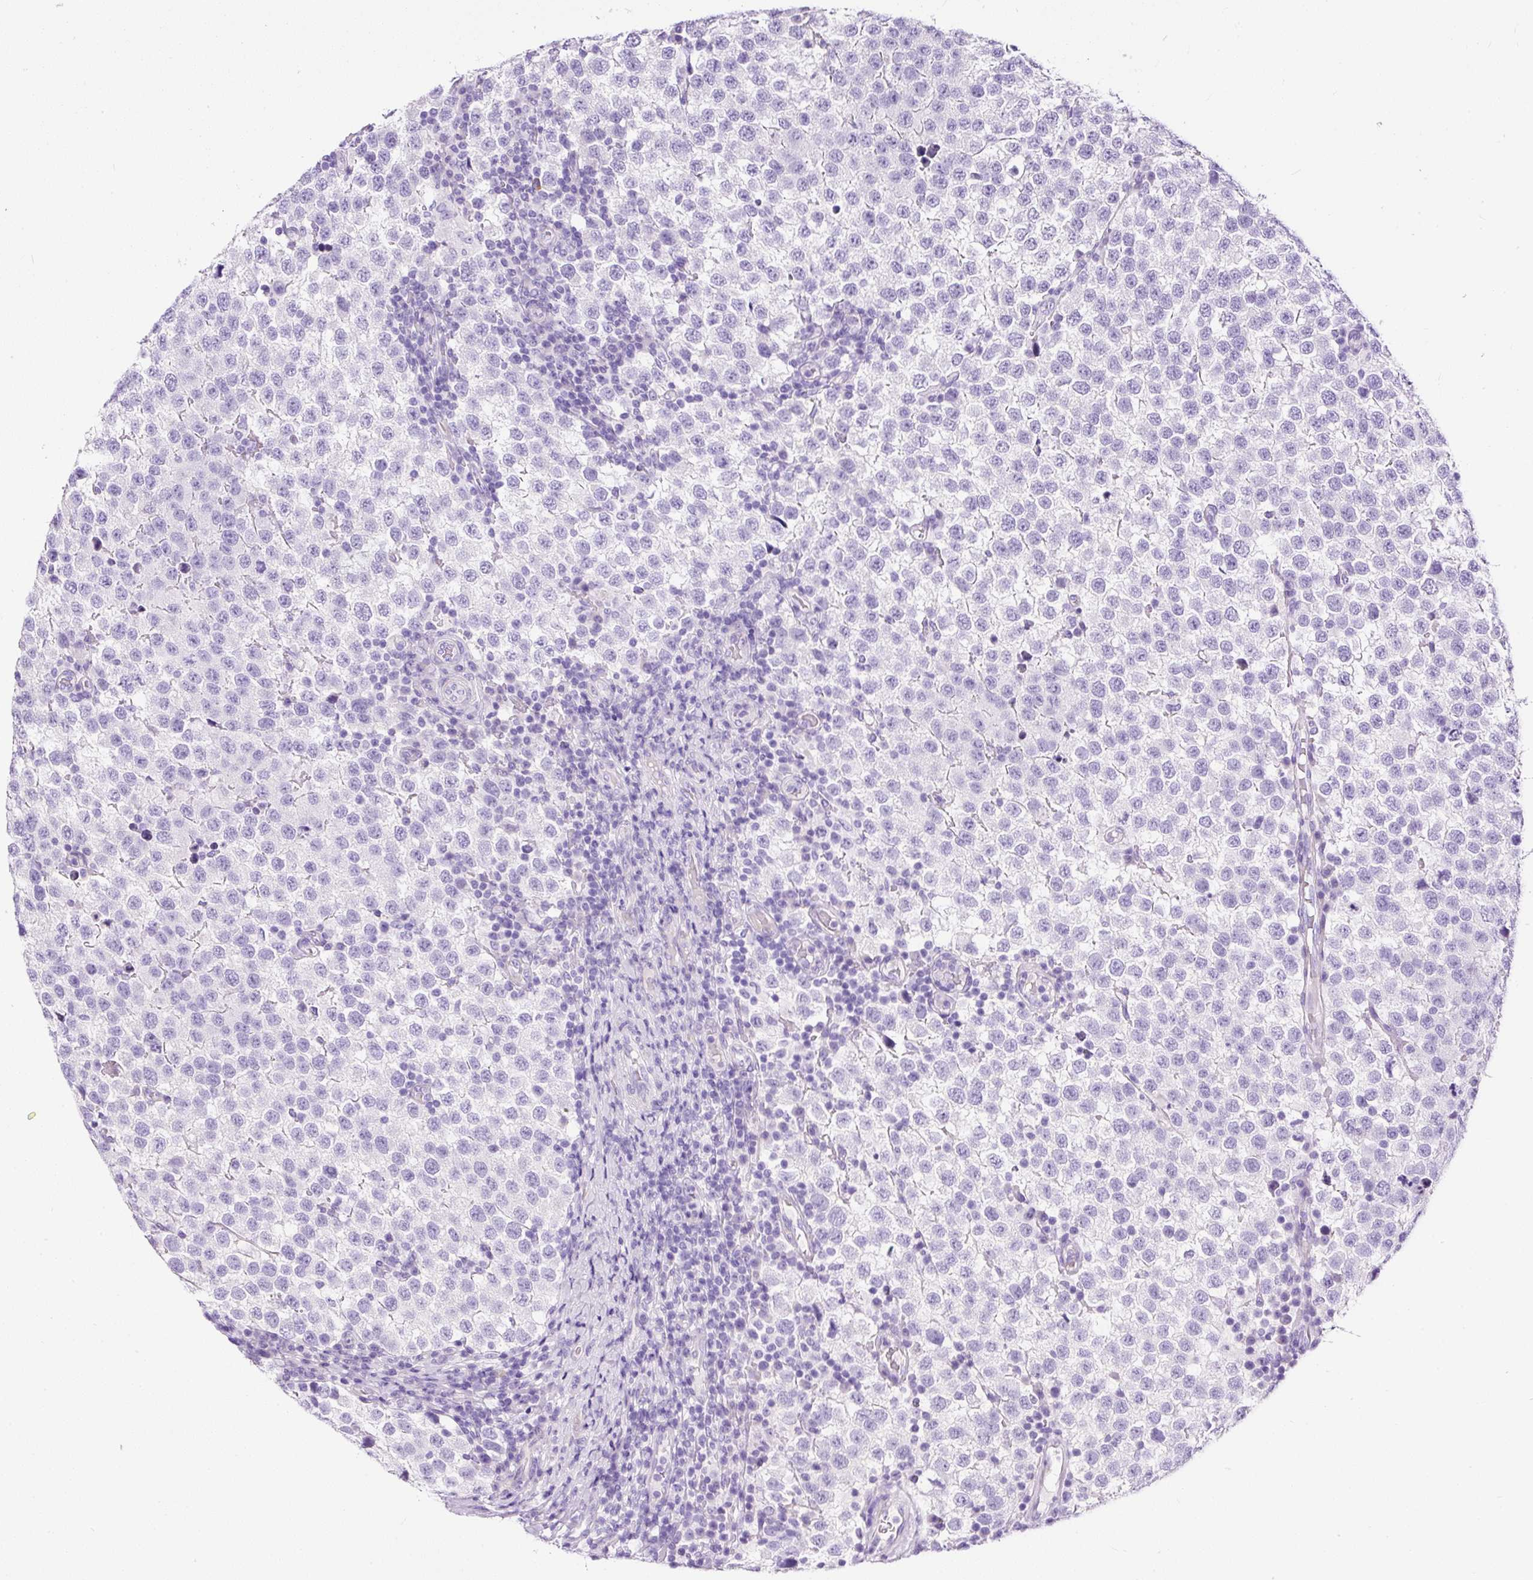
{"staining": {"intensity": "negative", "quantity": "none", "location": "none"}, "tissue": "testis cancer", "cell_type": "Tumor cells", "image_type": "cancer", "snomed": [{"axis": "morphology", "description": "Seminoma, NOS"}, {"axis": "topography", "description": "Testis"}], "caption": "Immunohistochemical staining of testis cancer (seminoma) shows no significant positivity in tumor cells.", "gene": "STOX2", "patient": {"sex": "male", "age": 34}}